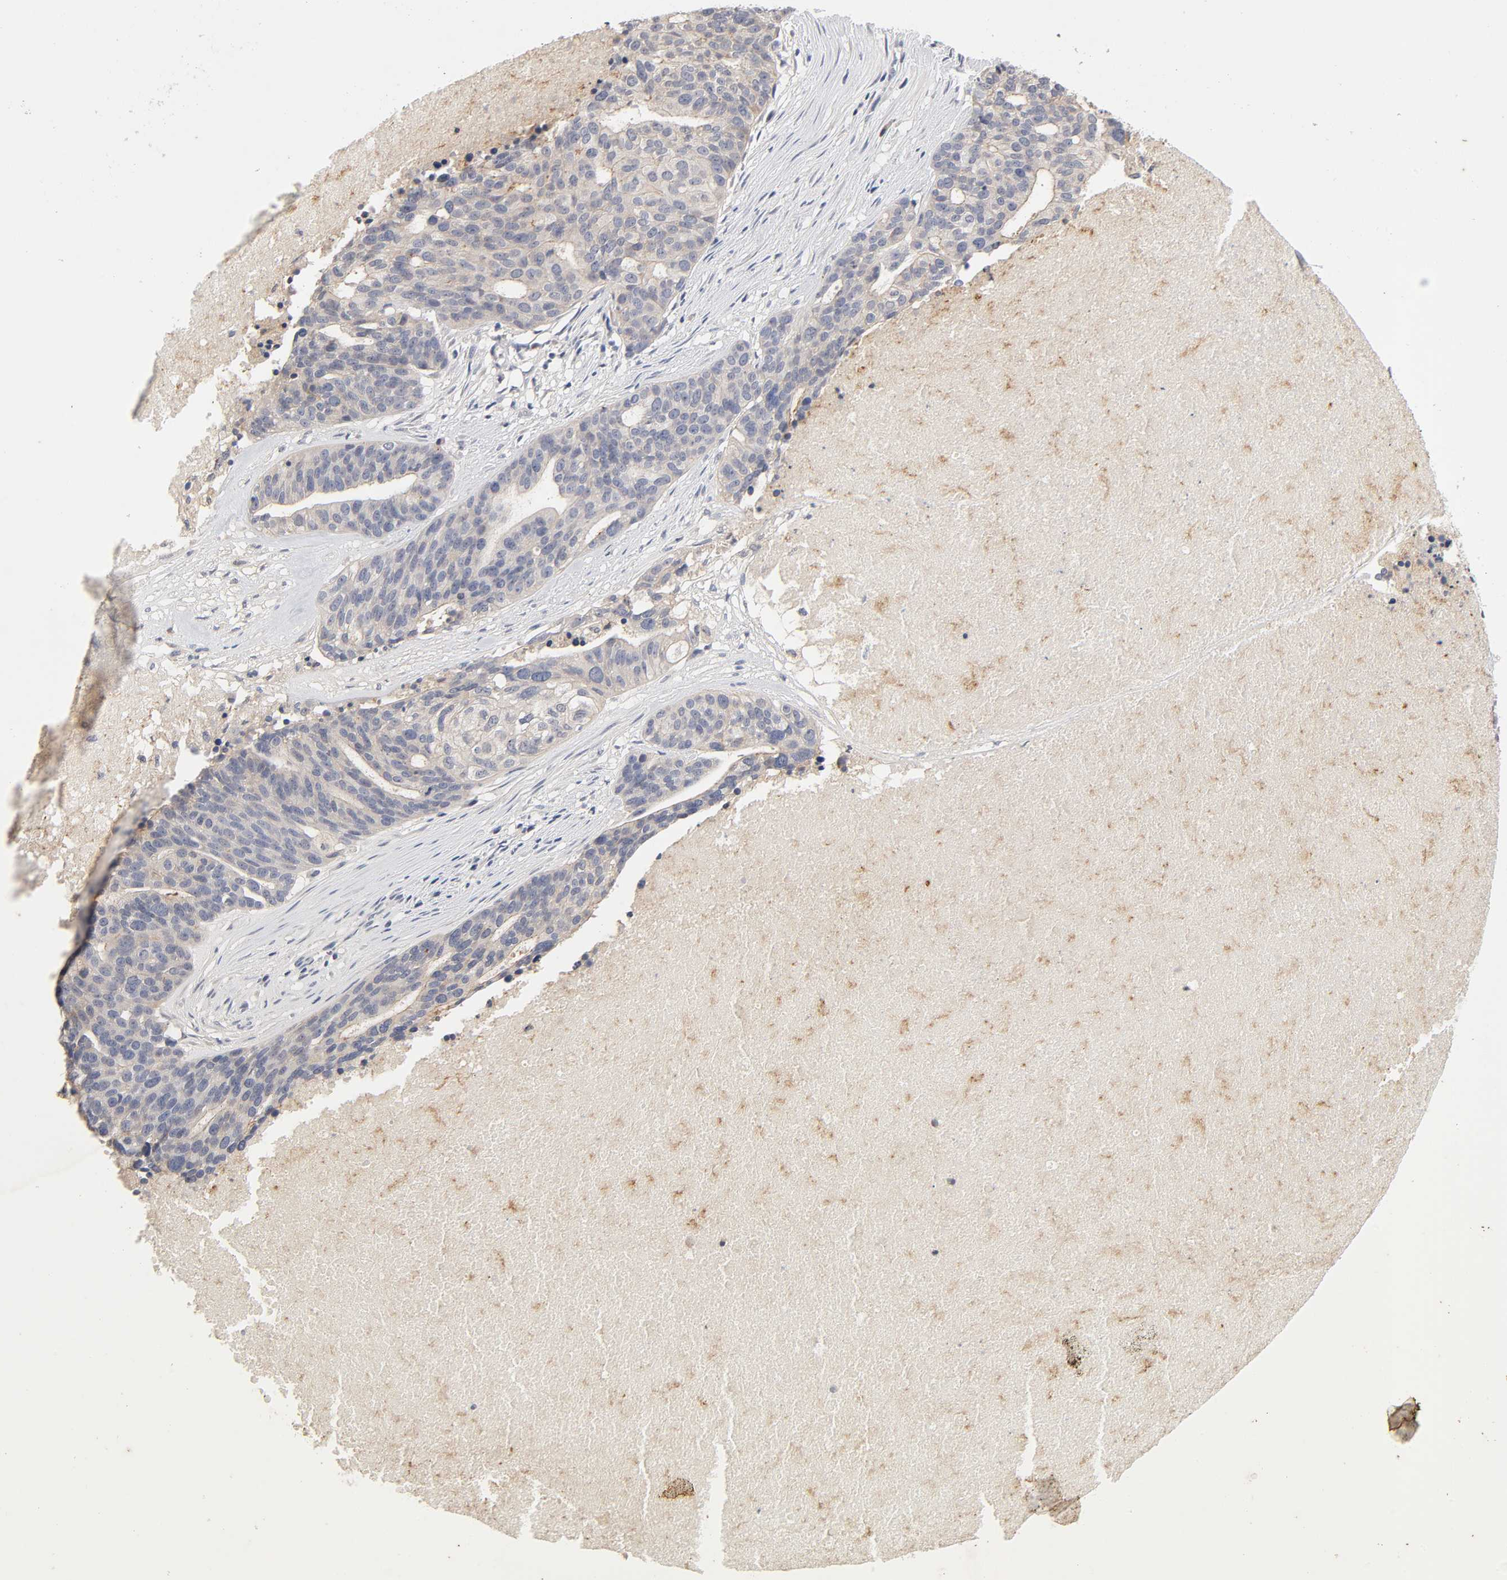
{"staining": {"intensity": "weak", "quantity": "25%-75%", "location": "cytoplasmic/membranous"}, "tissue": "ovarian cancer", "cell_type": "Tumor cells", "image_type": "cancer", "snomed": [{"axis": "morphology", "description": "Cystadenocarcinoma, serous, NOS"}, {"axis": "topography", "description": "Ovary"}], "caption": "Approximately 25%-75% of tumor cells in human ovarian serous cystadenocarcinoma demonstrate weak cytoplasmic/membranous protein expression as visualized by brown immunohistochemical staining.", "gene": "CXADR", "patient": {"sex": "female", "age": 59}}